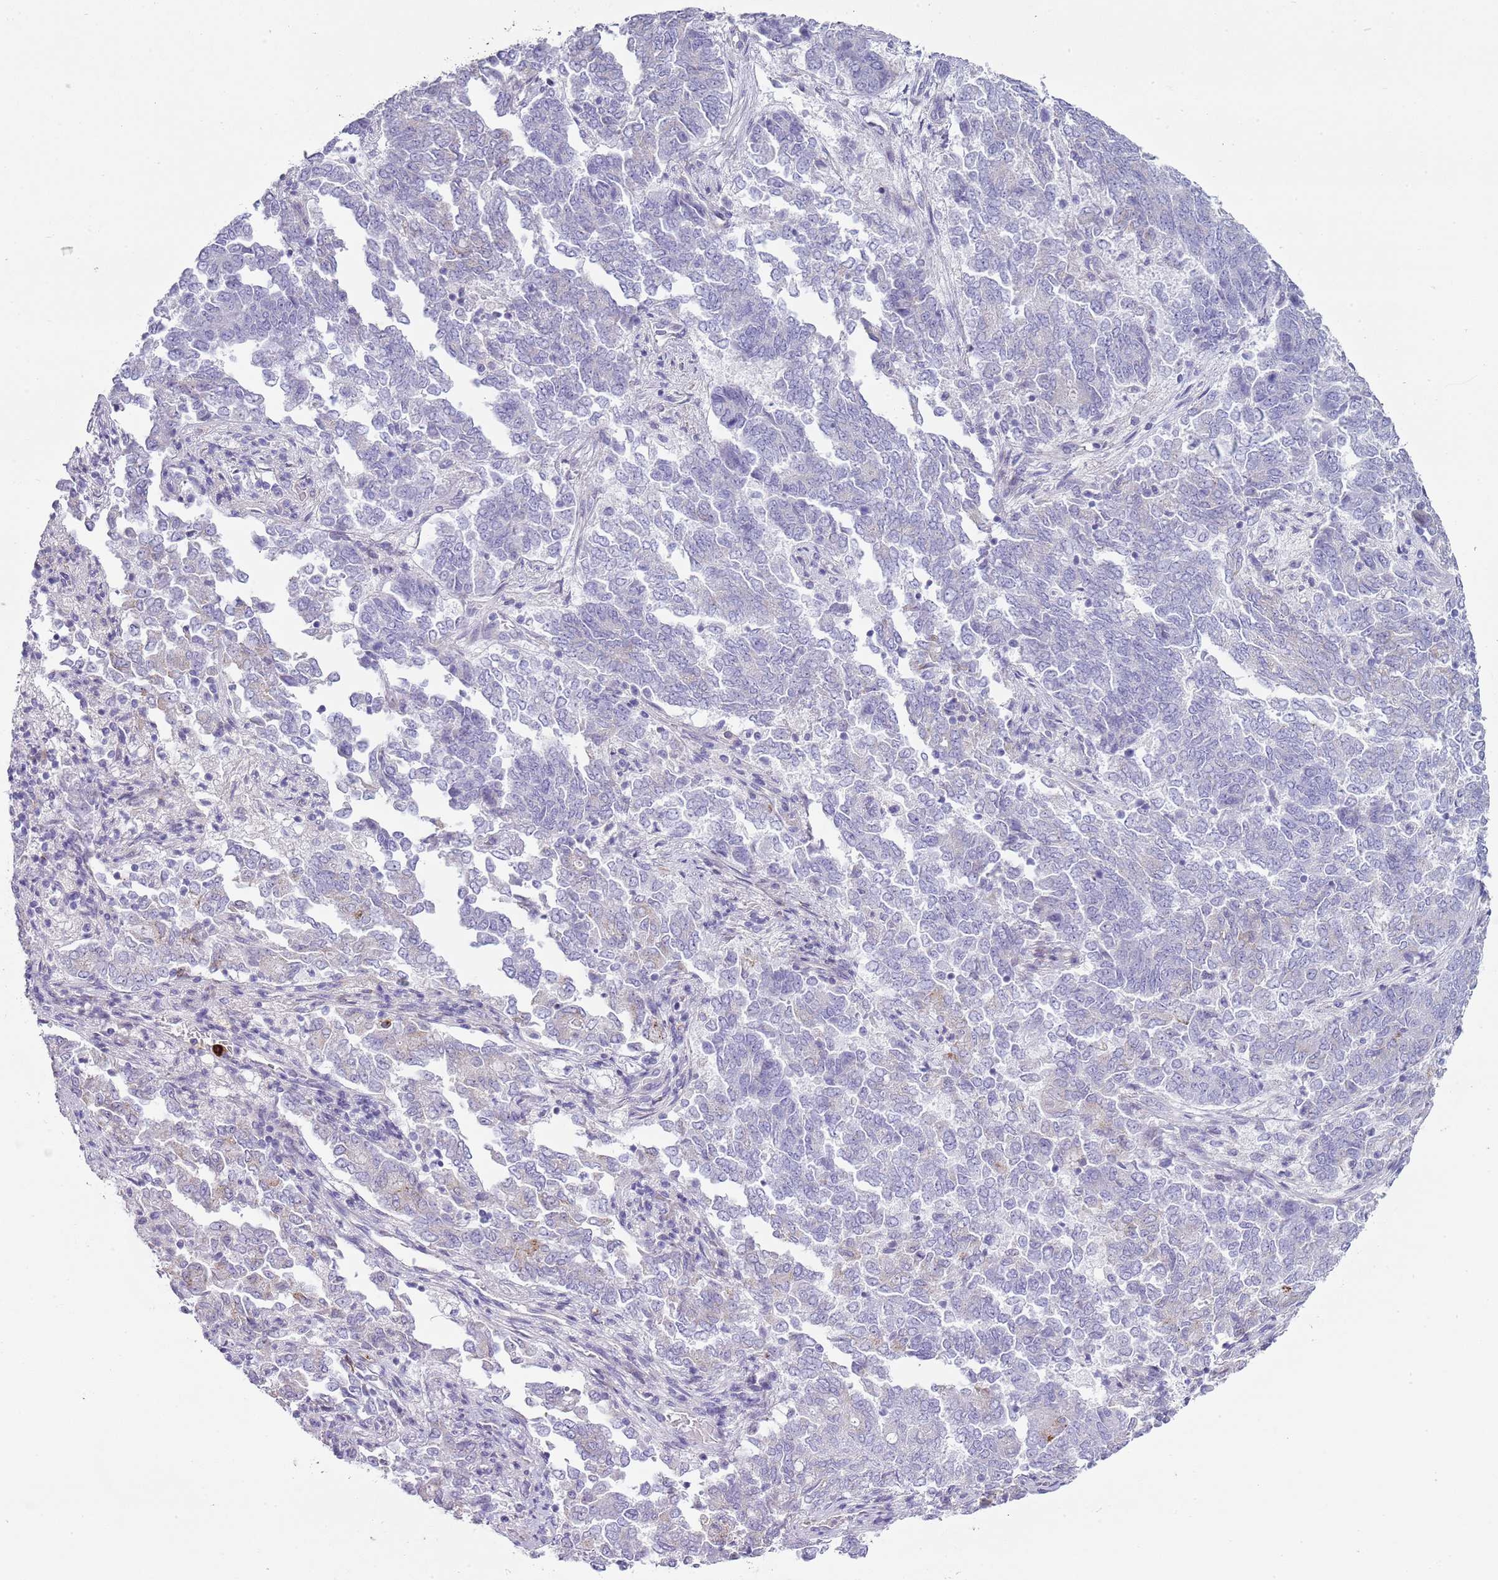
{"staining": {"intensity": "negative", "quantity": "none", "location": "none"}, "tissue": "endometrial cancer", "cell_type": "Tumor cells", "image_type": "cancer", "snomed": [{"axis": "morphology", "description": "Adenocarcinoma, NOS"}, {"axis": "topography", "description": "Endometrium"}], "caption": "Immunohistochemical staining of human adenocarcinoma (endometrial) shows no significant staining in tumor cells.", "gene": "CD177", "patient": {"sex": "female", "age": 80}}